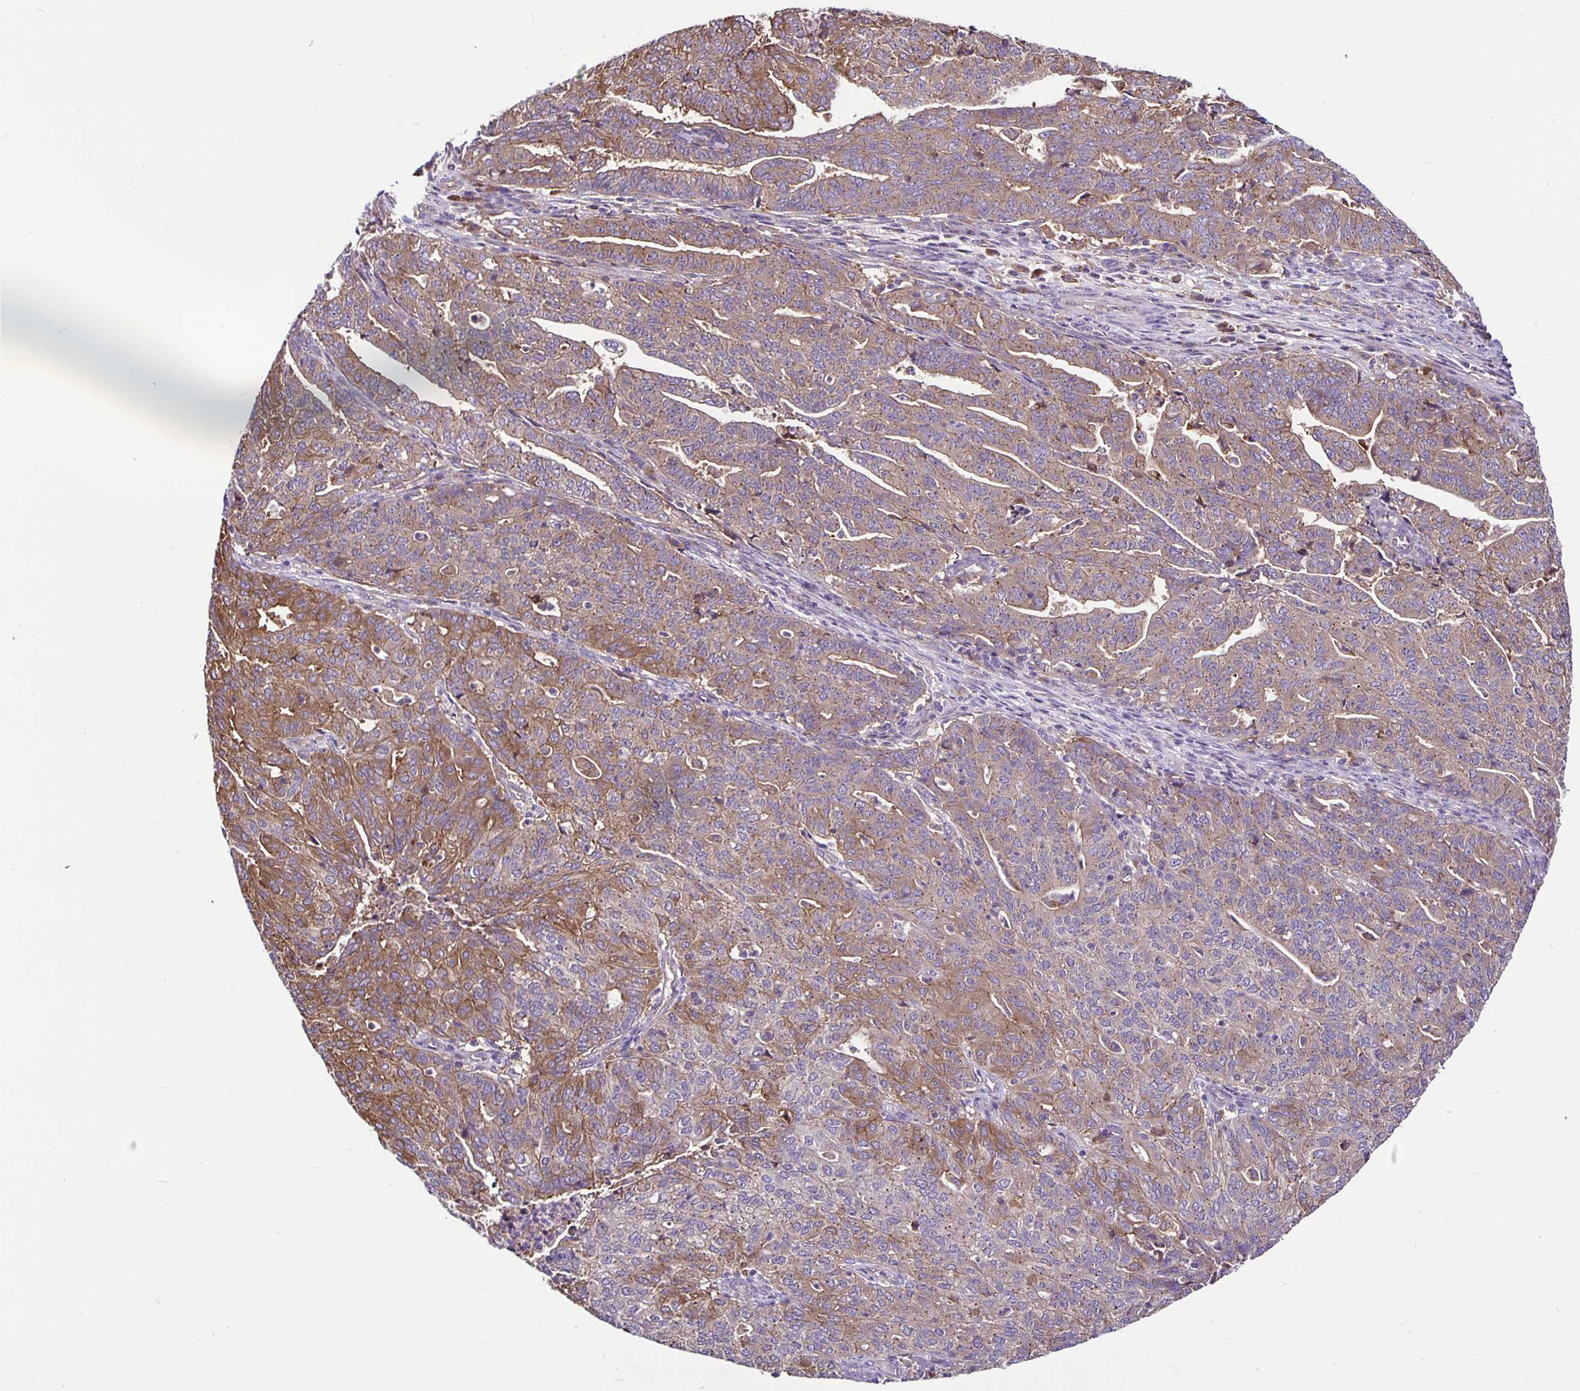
{"staining": {"intensity": "moderate", "quantity": "25%-75%", "location": "cytoplasmic/membranous"}, "tissue": "endometrial cancer", "cell_type": "Tumor cells", "image_type": "cancer", "snomed": [{"axis": "morphology", "description": "Adenocarcinoma, NOS"}, {"axis": "topography", "description": "Endometrium"}], "caption": "This image shows endometrial cancer stained with IHC to label a protein in brown. The cytoplasmic/membranous of tumor cells show moderate positivity for the protein. Nuclei are counter-stained blue.", "gene": "SNX5", "patient": {"sex": "female", "age": 82}}